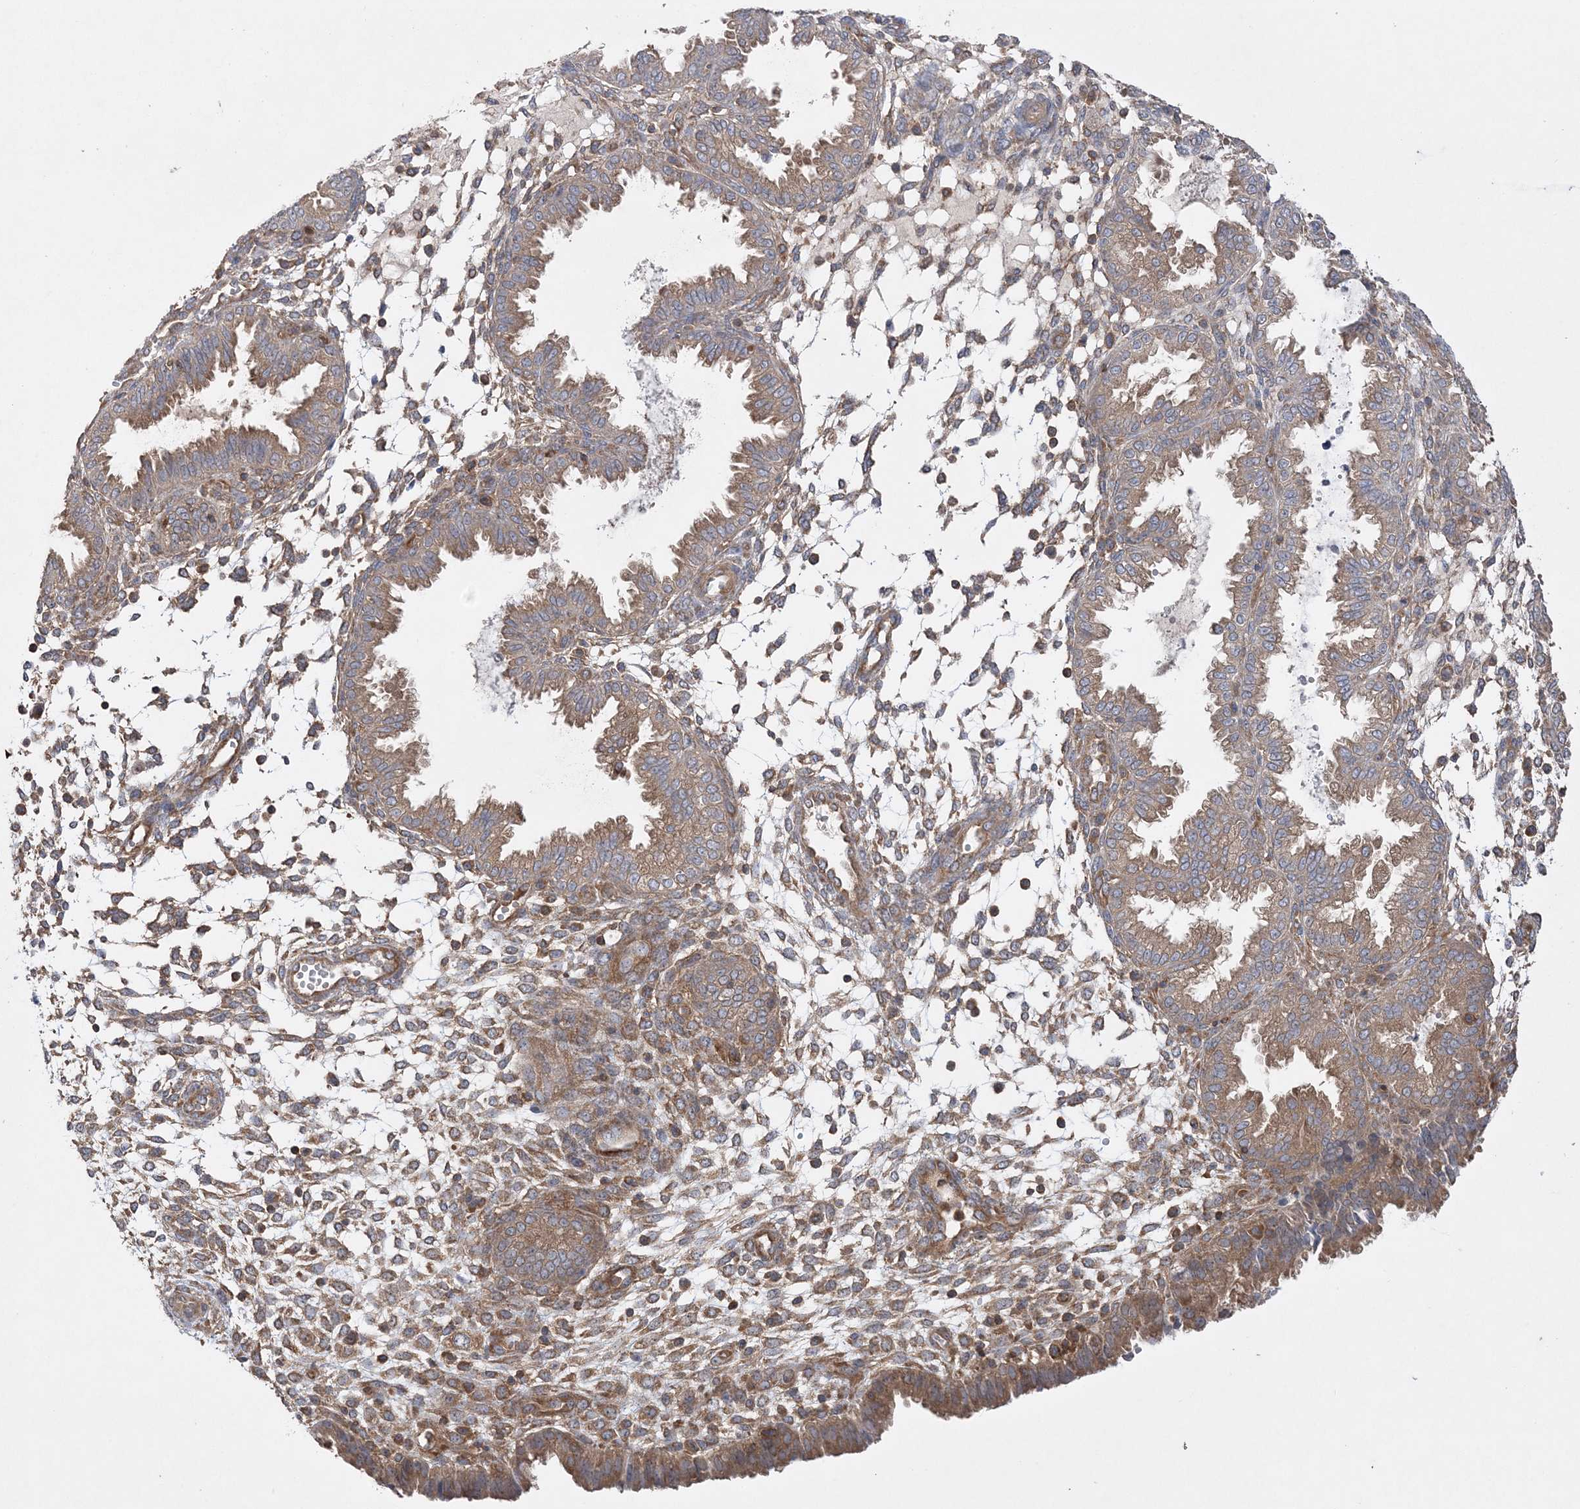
{"staining": {"intensity": "moderate", "quantity": "25%-75%", "location": "cytoplasmic/membranous"}, "tissue": "endometrium", "cell_type": "Cells in endometrial stroma", "image_type": "normal", "snomed": [{"axis": "morphology", "description": "Normal tissue, NOS"}, {"axis": "topography", "description": "Endometrium"}], "caption": "DAB immunohistochemical staining of unremarkable human endometrium demonstrates moderate cytoplasmic/membranous protein positivity in approximately 25%-75% of cells in endometrial stroma. The protein of interest is stained brown, and the nuclei are stained in blue (DAB (3,3'-diaminobenzidine) IHC with brightfield microscopy, high magnification).", "gene": "ACAP2", "patient": {"sex": "female", "age": 33}}